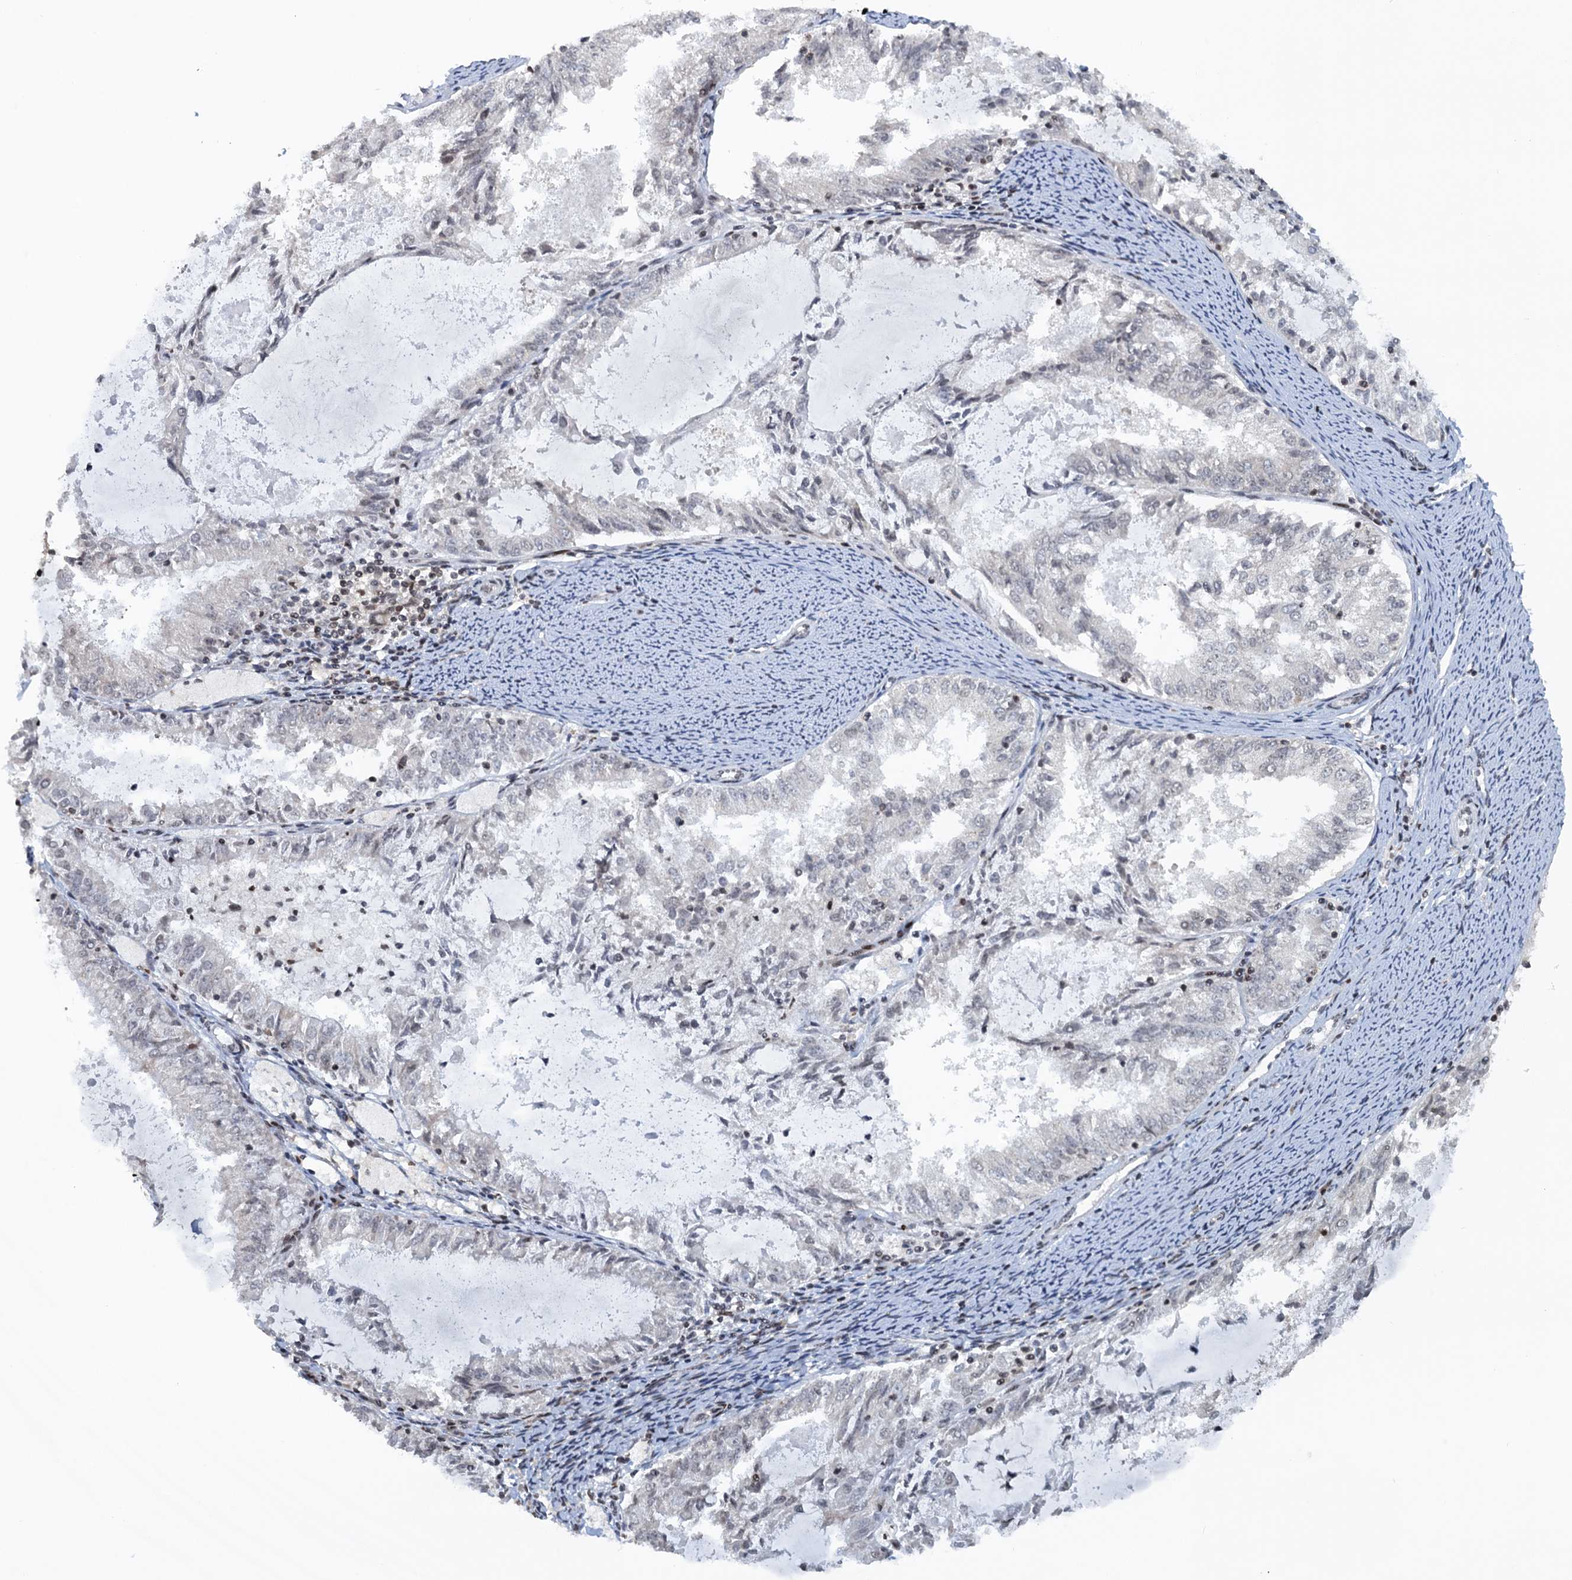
{"staining": {"intensity": "negative", "quantity": "none", "location": "none"}, "tissue": "endometrial cancer", "cell_type": "Tumor cells", "image_type": "cancer", "snomed": [{"axis": "morphology", "description": "Adenocarcinoma, NOS"}, {"axis": "topography", "description": "Endometrium"}], "caption": "Tumor cells are negative for protein expression in human endometrial cancer.", "gene": "FYB1", "patient": {"sex": "female", "age": 57}}